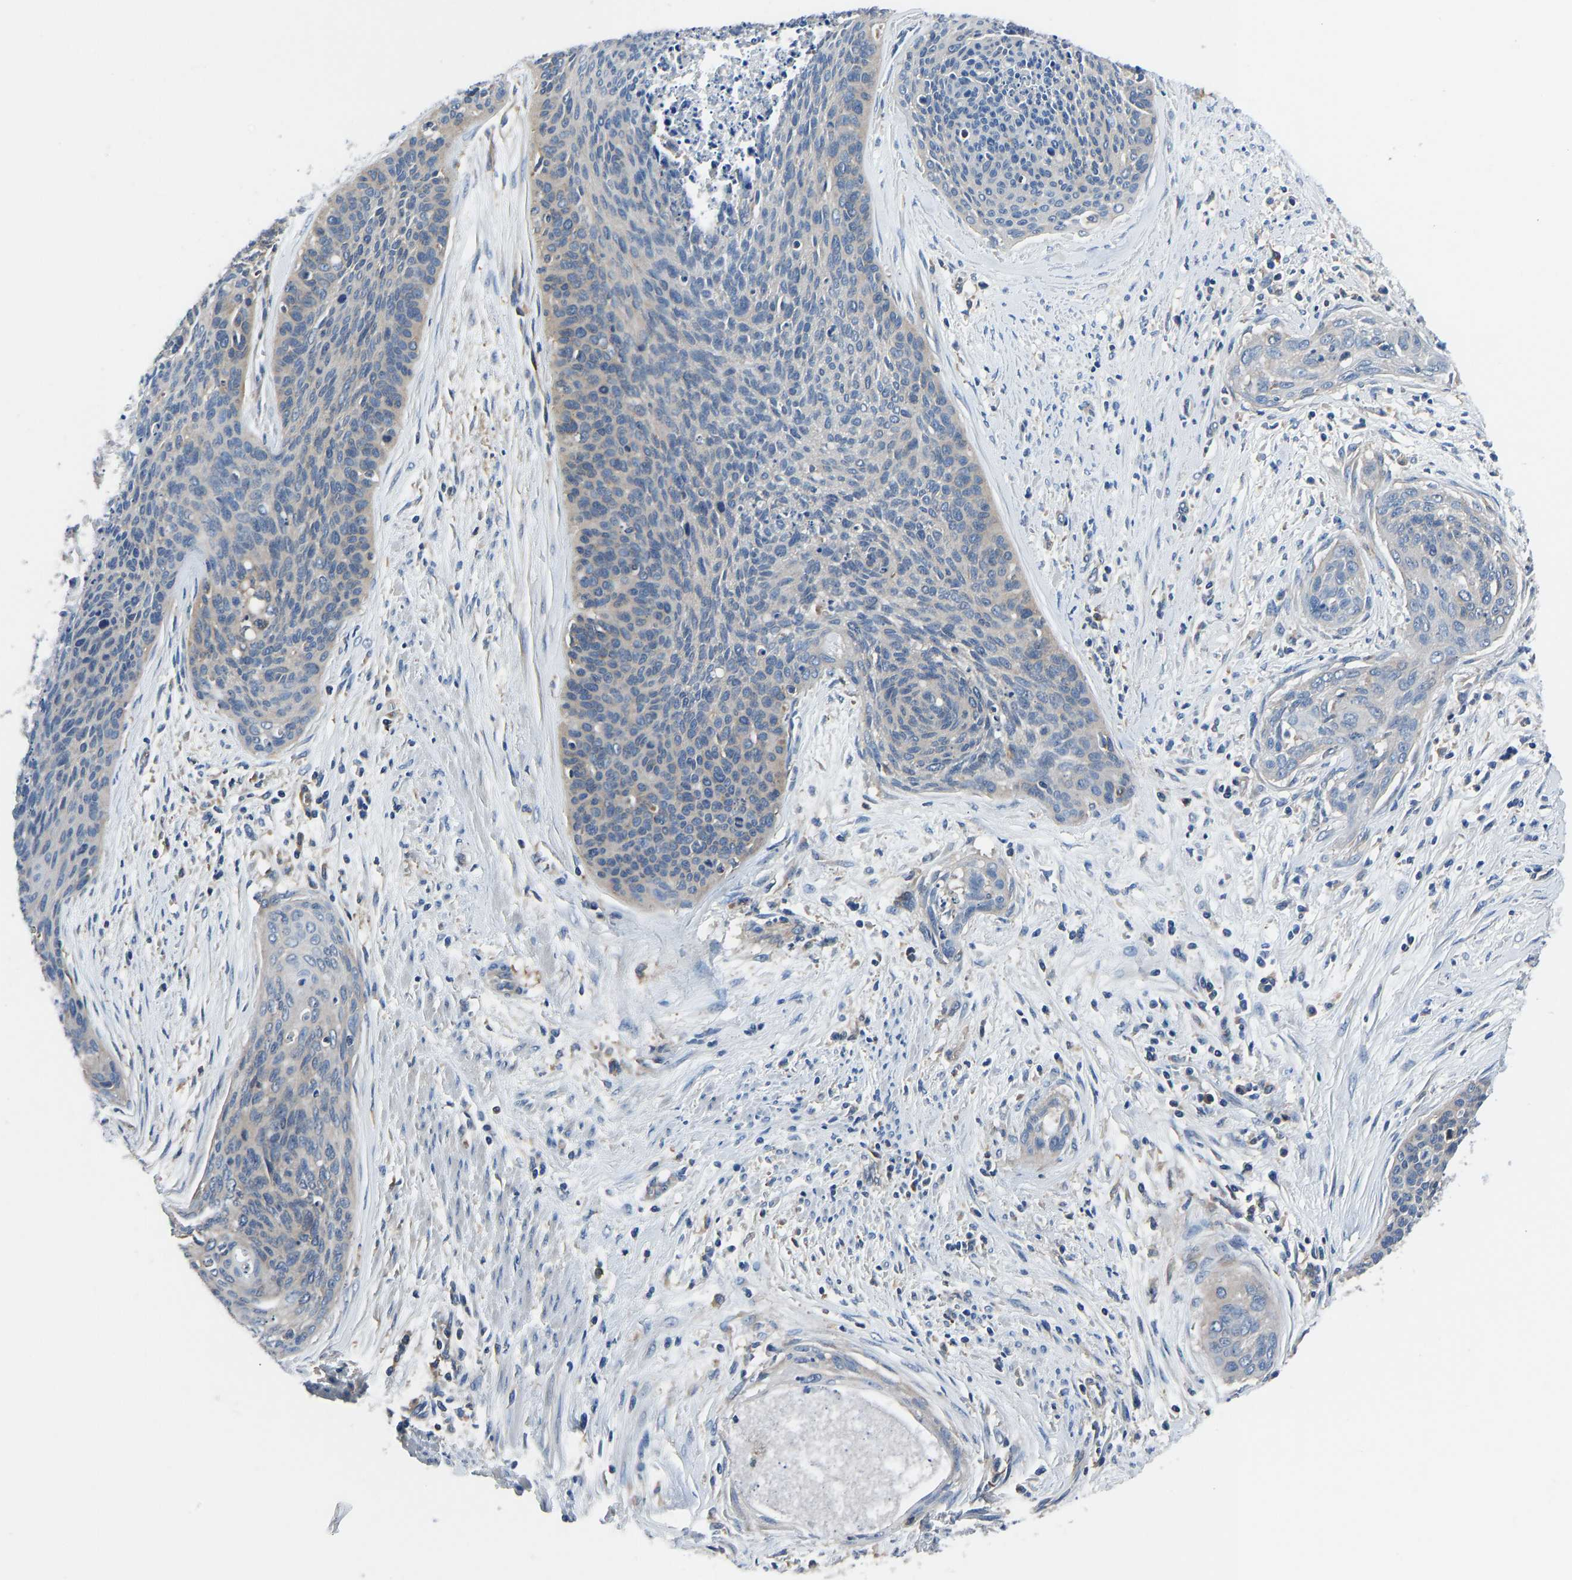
{"staining": {"intensity": "negative", "quantity": "none", "location": "none"}, "tissue": "cervical cancer", "cell_type": "Tumor cells", "image_type": "cancer", "snomed": [{"axis": "morphology", "description": "Squamous cell carcinoma, NOS"}, {"axis": "topography", "description": "Cervix"}], "caption": "Photomicrograph shows no protein positivity in tumor cells of cervical cancer (squamous cell carcinoma) tissue.", "gene": "PRKAR1A", "patient": {"sex": "female", "age": 55}}